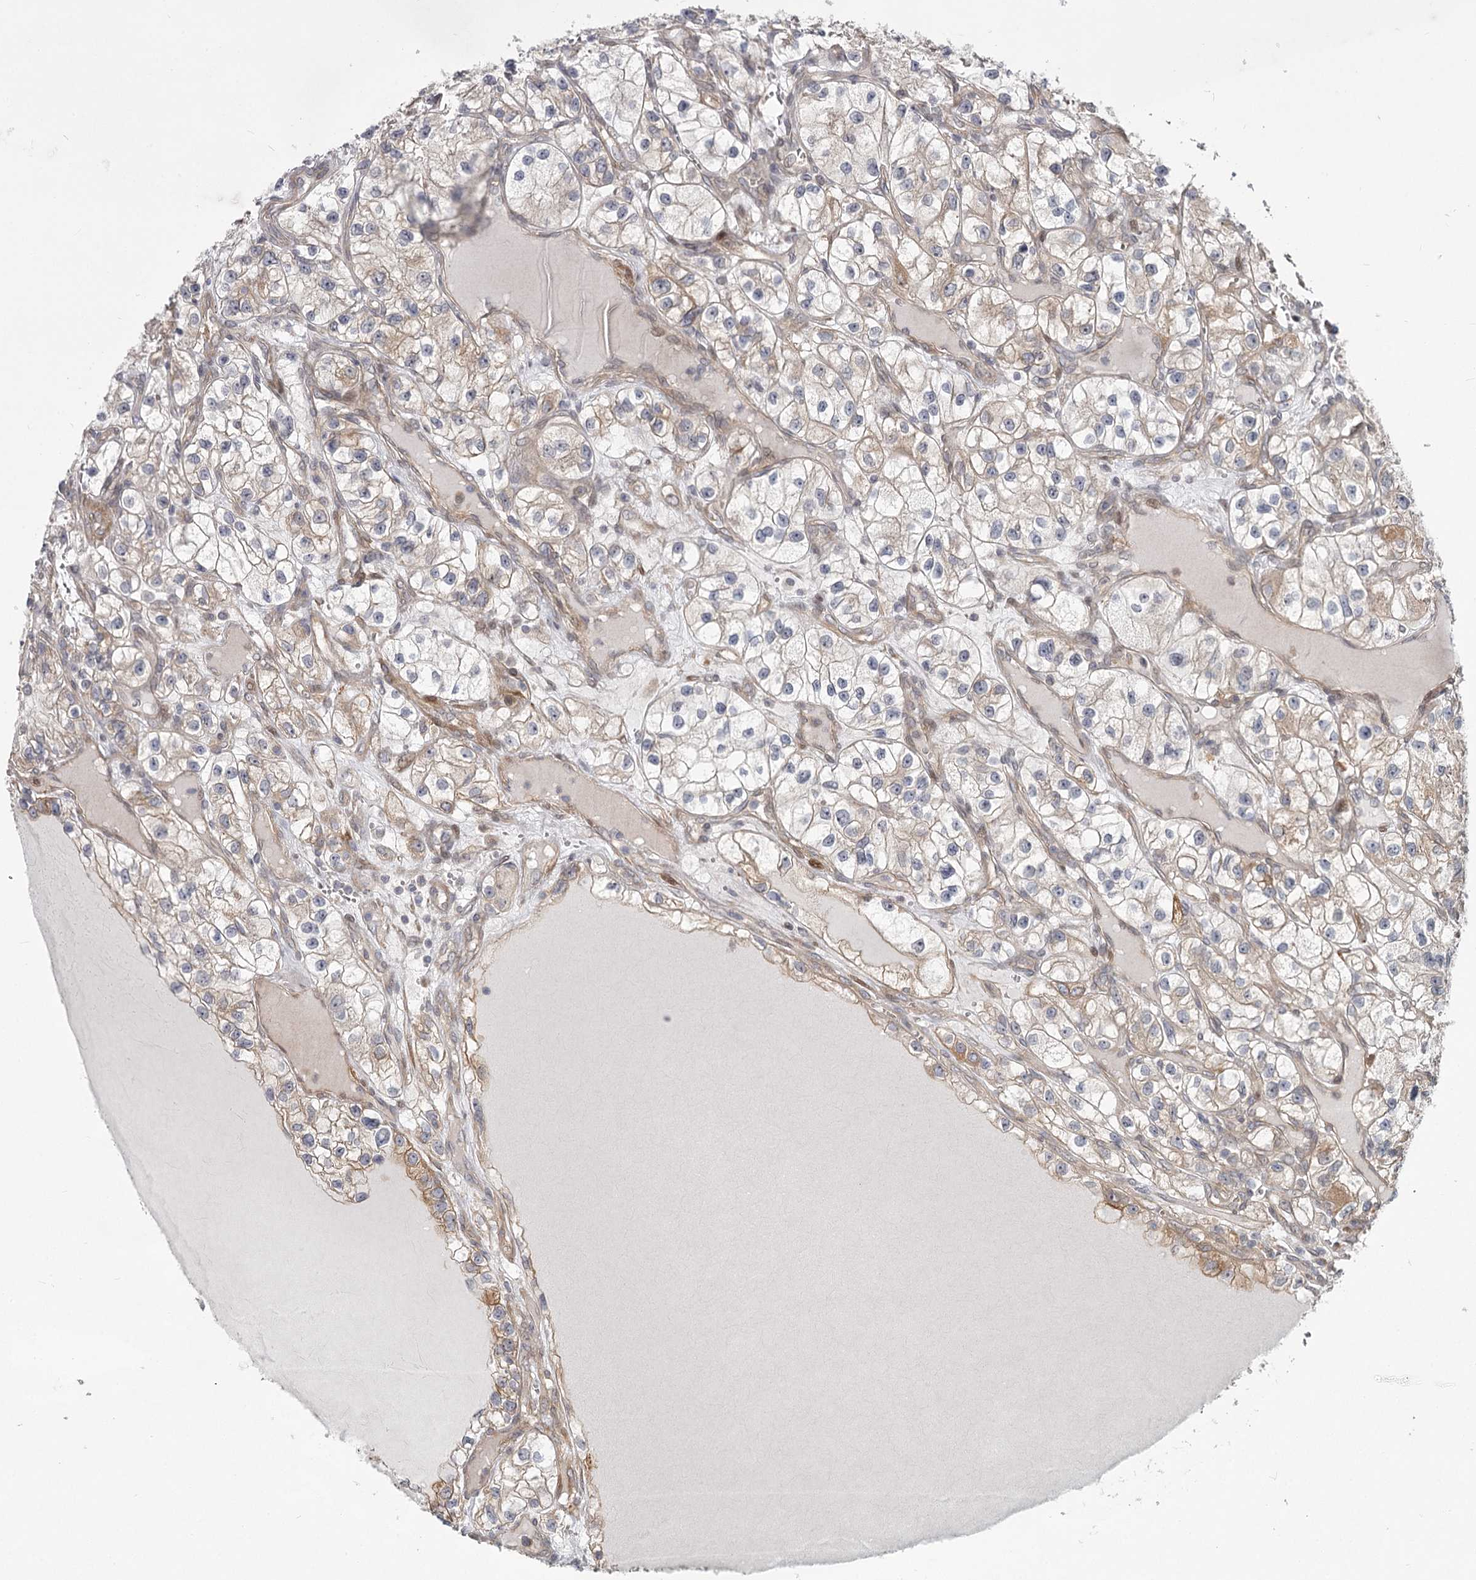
{"staining": {"intensity": "moderate", "quantity": "<25%", "location": "cytoplasmic/membranous"}, "tissue": "renal cancer", "cell_type": "Tumor cells", "image_type": "cancer", "snomed": [{"axis": "morphology", "description": "Adenocarcinoma, NOS"}, {"axis": "topography", "description": "Kidney"}], "caption": "Adenocarcinoma (renal) was stained to show a protein in brown. There is low levels of moderate cytoplasmic/membranous expression in about <25% of tumor cells.", "gene": "CCNG2", "patient": {"sex": "female", "age": 57}}